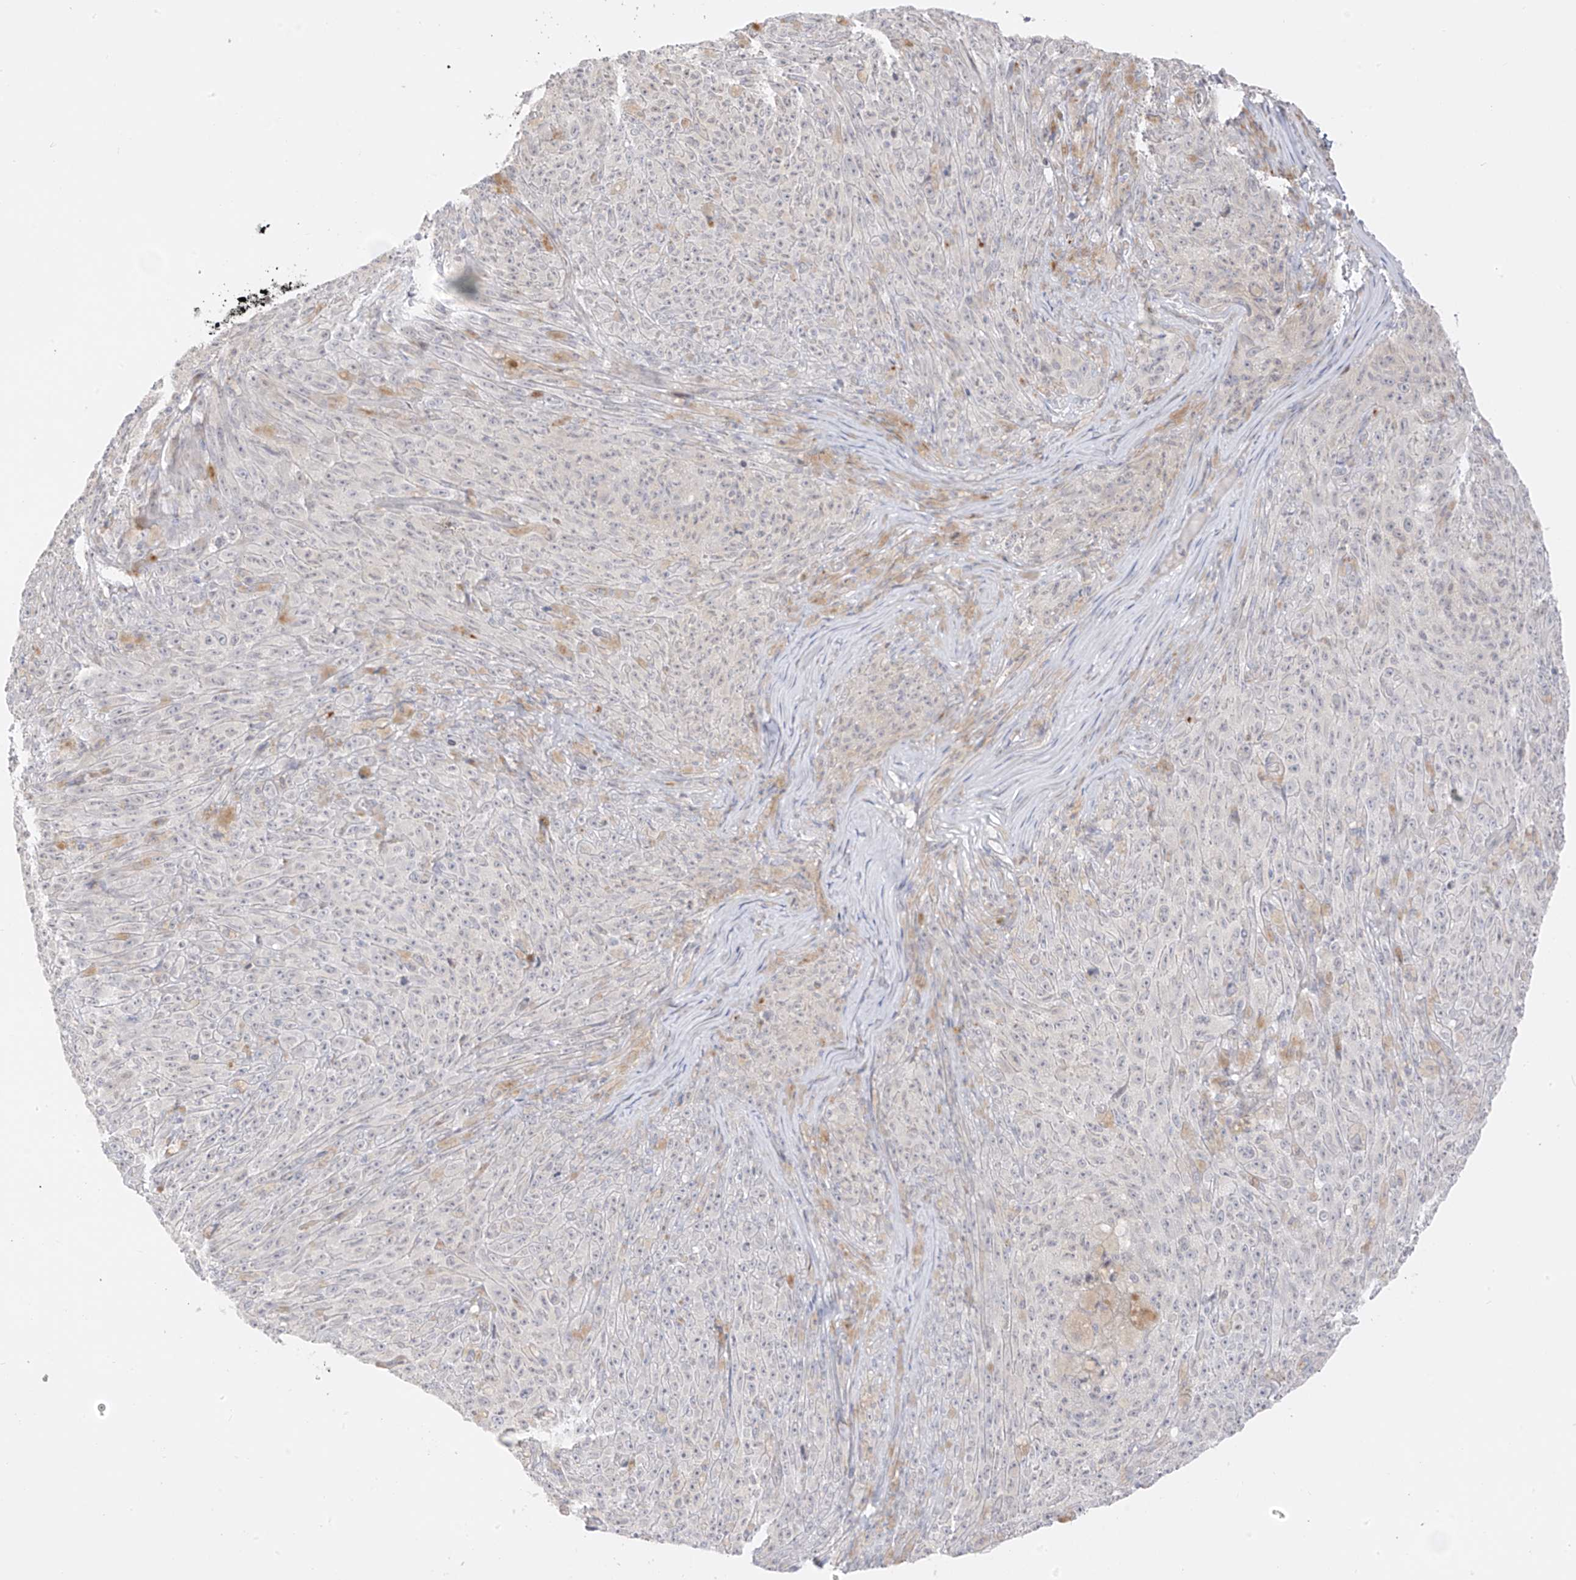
{"staining": {"intensity": "negative", "quantity": "none", "location": "none"}, "tissue": "melanoma", "cell_type": "Tumor cells", "image_type": "cancer", "snomed": [{"axis": "morphology", "description": "Malignant melanoma, NOS"}, {"axis": "topography", "description": "Skin"}], "caption": "The immunohistochemistry histopathology image has no significant expression in tumor cells of malignant melanoma tissue. (Stains: DAB (3,3'-diaminobenzidine) immunohistochemistry with hematoxylin counter stain, Microscopy: brightfield microscopy at high magnification).", "gene": "DCDC2", "patient": {"sex": "female", "age": 82}}